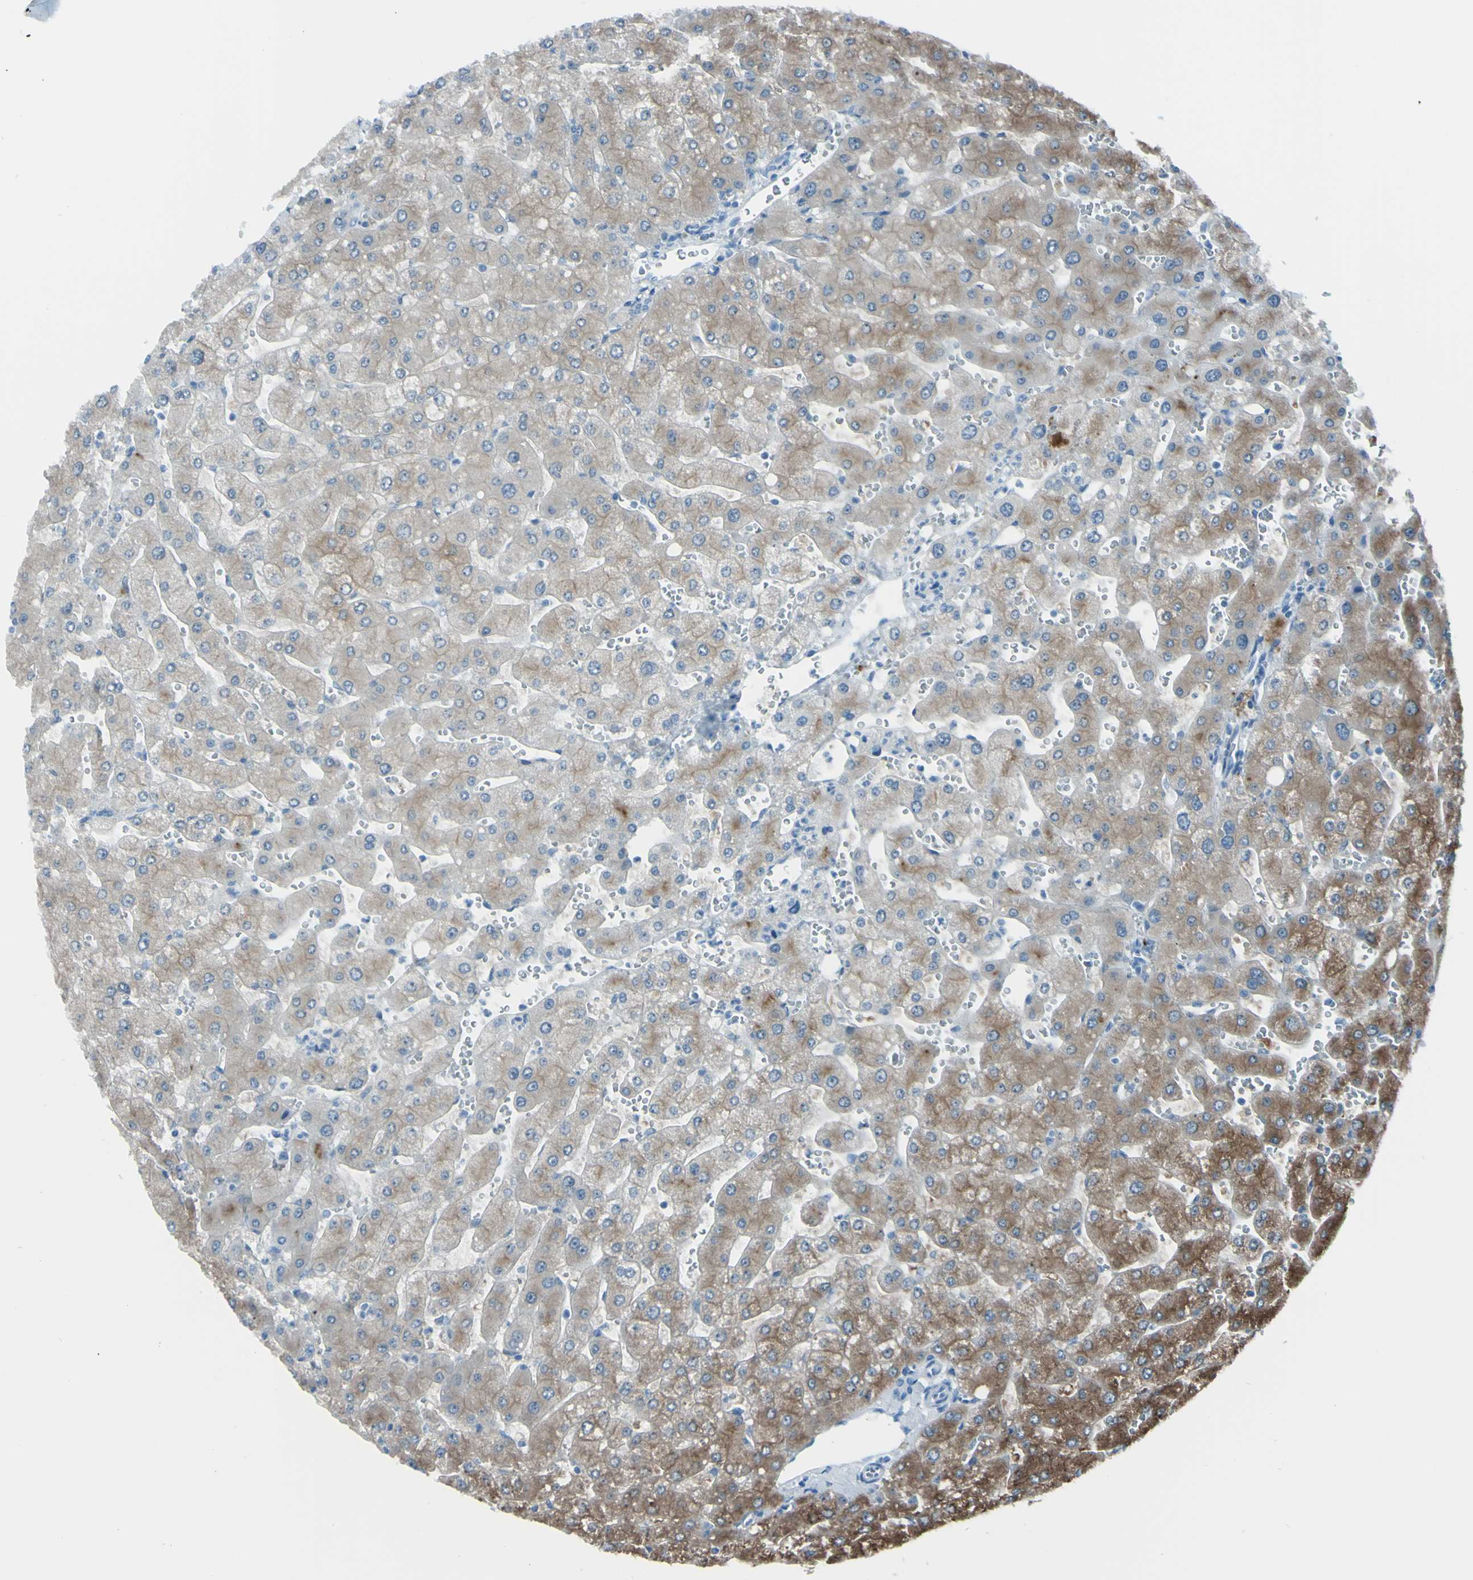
{"staining": {"intensity": "negative", "quantity": "none", "location": "none"}, "tissue": "liver", "cell_type": "Cholangiocytes", "image_type": "normal", "snomed": [{"axis": "morphology", "description": "Normal tissue, NOS"}, {"axis": "topography", "description": "Liver"}], "caption": "A high-resolution micrograph shows IHC staining of normal liver, which shows no significant expression in cholangiocytes. (Stains: DAB (3,3'-diaminobenzidine) IHC with hematoxylin counter stain, Microscopy: brightfield microscopy at high magnification).", "gene": "AFP", "patient": {"sex": "male", "age": 55}}